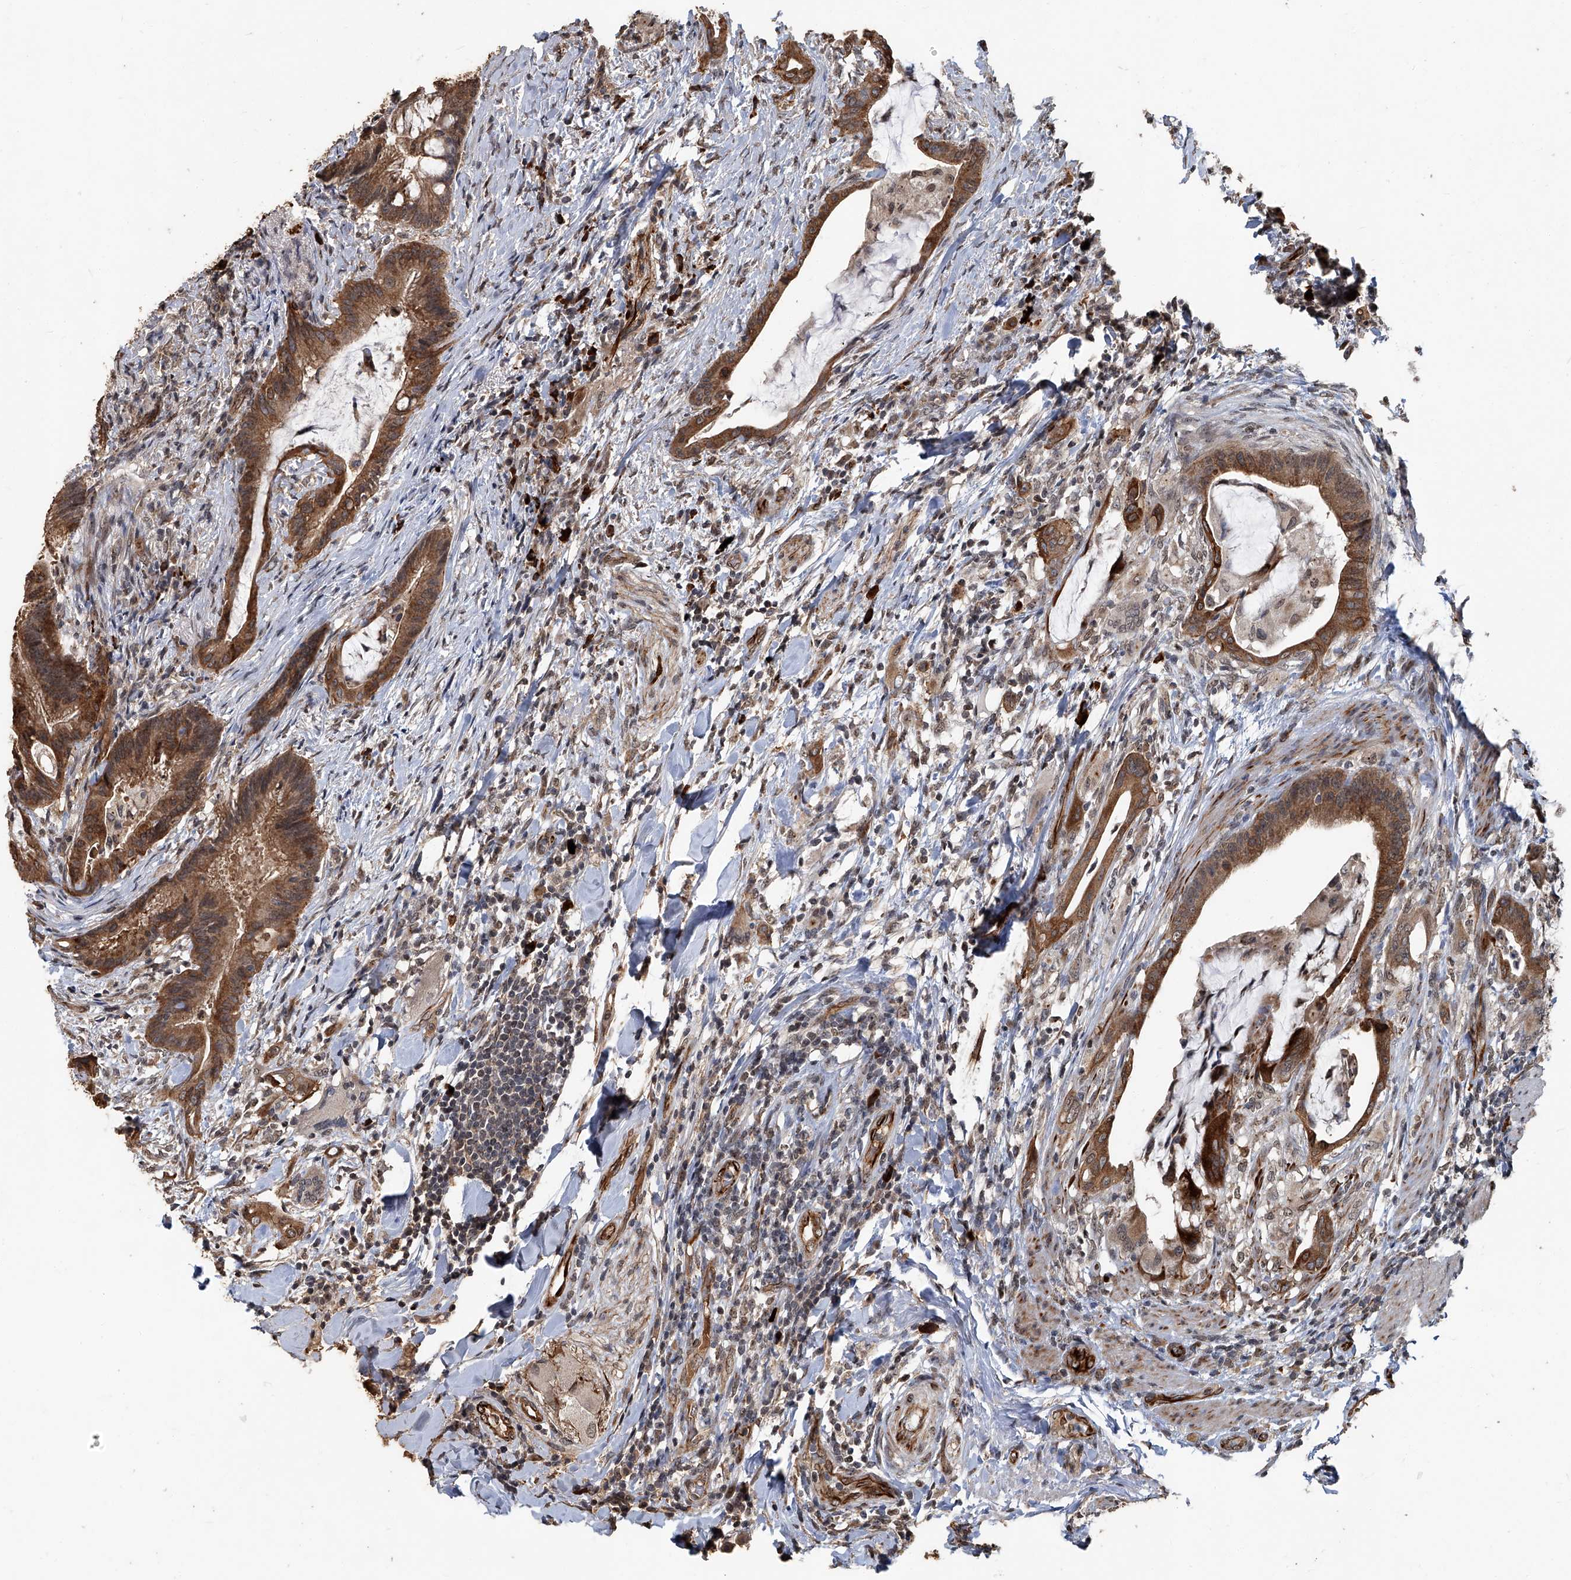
{"staining": {"intensity": "moderate", "quantity": ">75%", "location": "cytoplasmic/membranous"}, "tissue": "colorectal cancer", "cell_type": "Tumor cells", "image_type": "cancer", "snomed": [{"axis": "morphology", "description": "Adenocarcinoma, NOS"}, {"axis": "topography", "description": "Colon"}], "caption": "About >75% of tumor cells in human adenocarcinoma (colorectal) show moderate cytoplasmic/membranous protein expression as visualized by brown immunohistochemical staining.", "gene": "GPR132", "patient": {"sex": "female", "age": 66}}